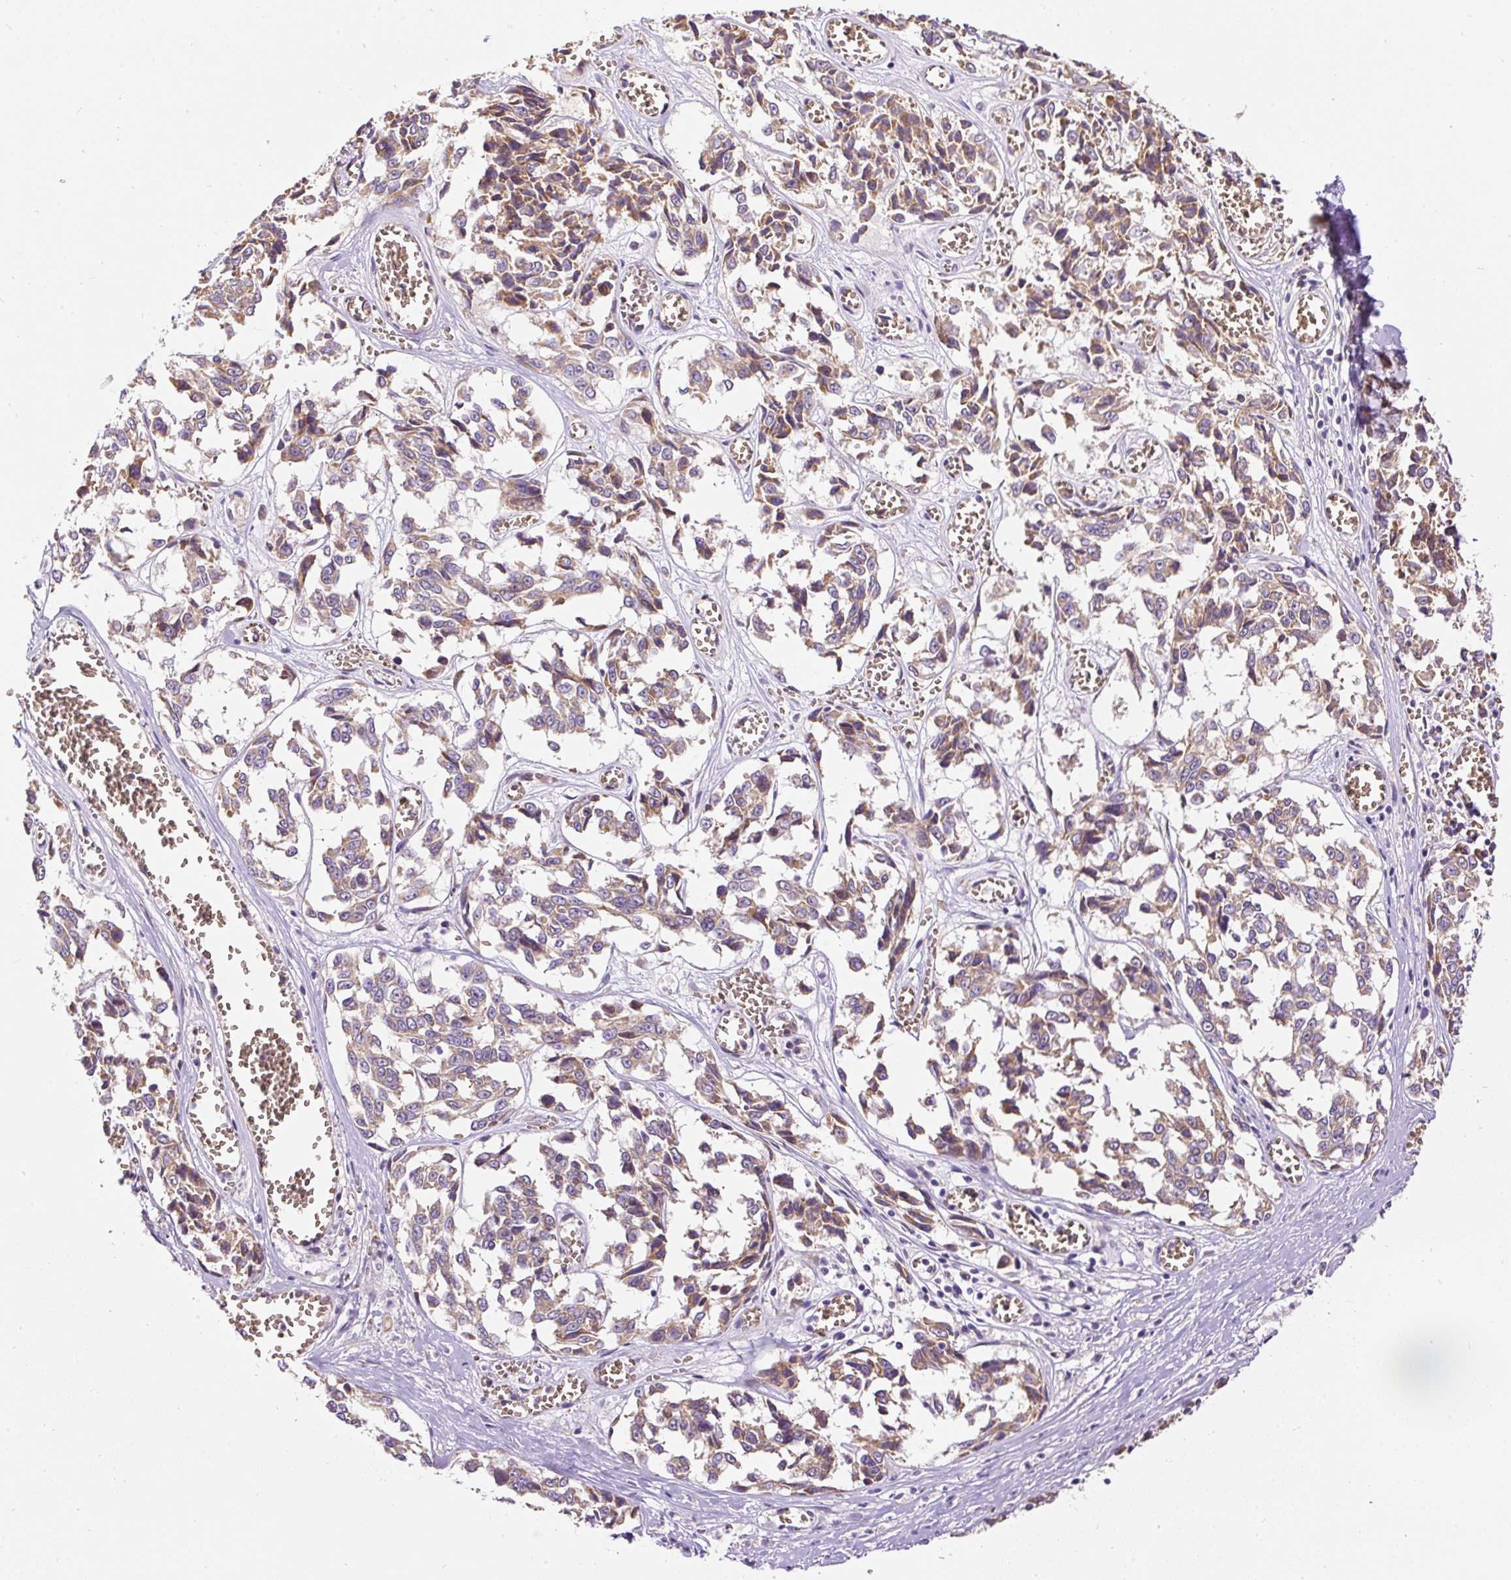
{"staining": {"intensity": "moderate", "quantity": ">75%", "location": "cytoplasmic/membranous"}, "tissue": "melanoma", "cell_type": "Tumor cells", "image_type": "cancer", "snomed": [{"axis": "morphology", "description": "Malignant melanoma, NOS"}, {"axis": "topography", "description": "Skin"}], "caption": "The immunohistochemical stain highlights moderate cytoplasmic/membranous staining in tumor cells of melanoma tissue.", "gene": "PRRC2A", "patient": {"sex": "female", "age": 64}}